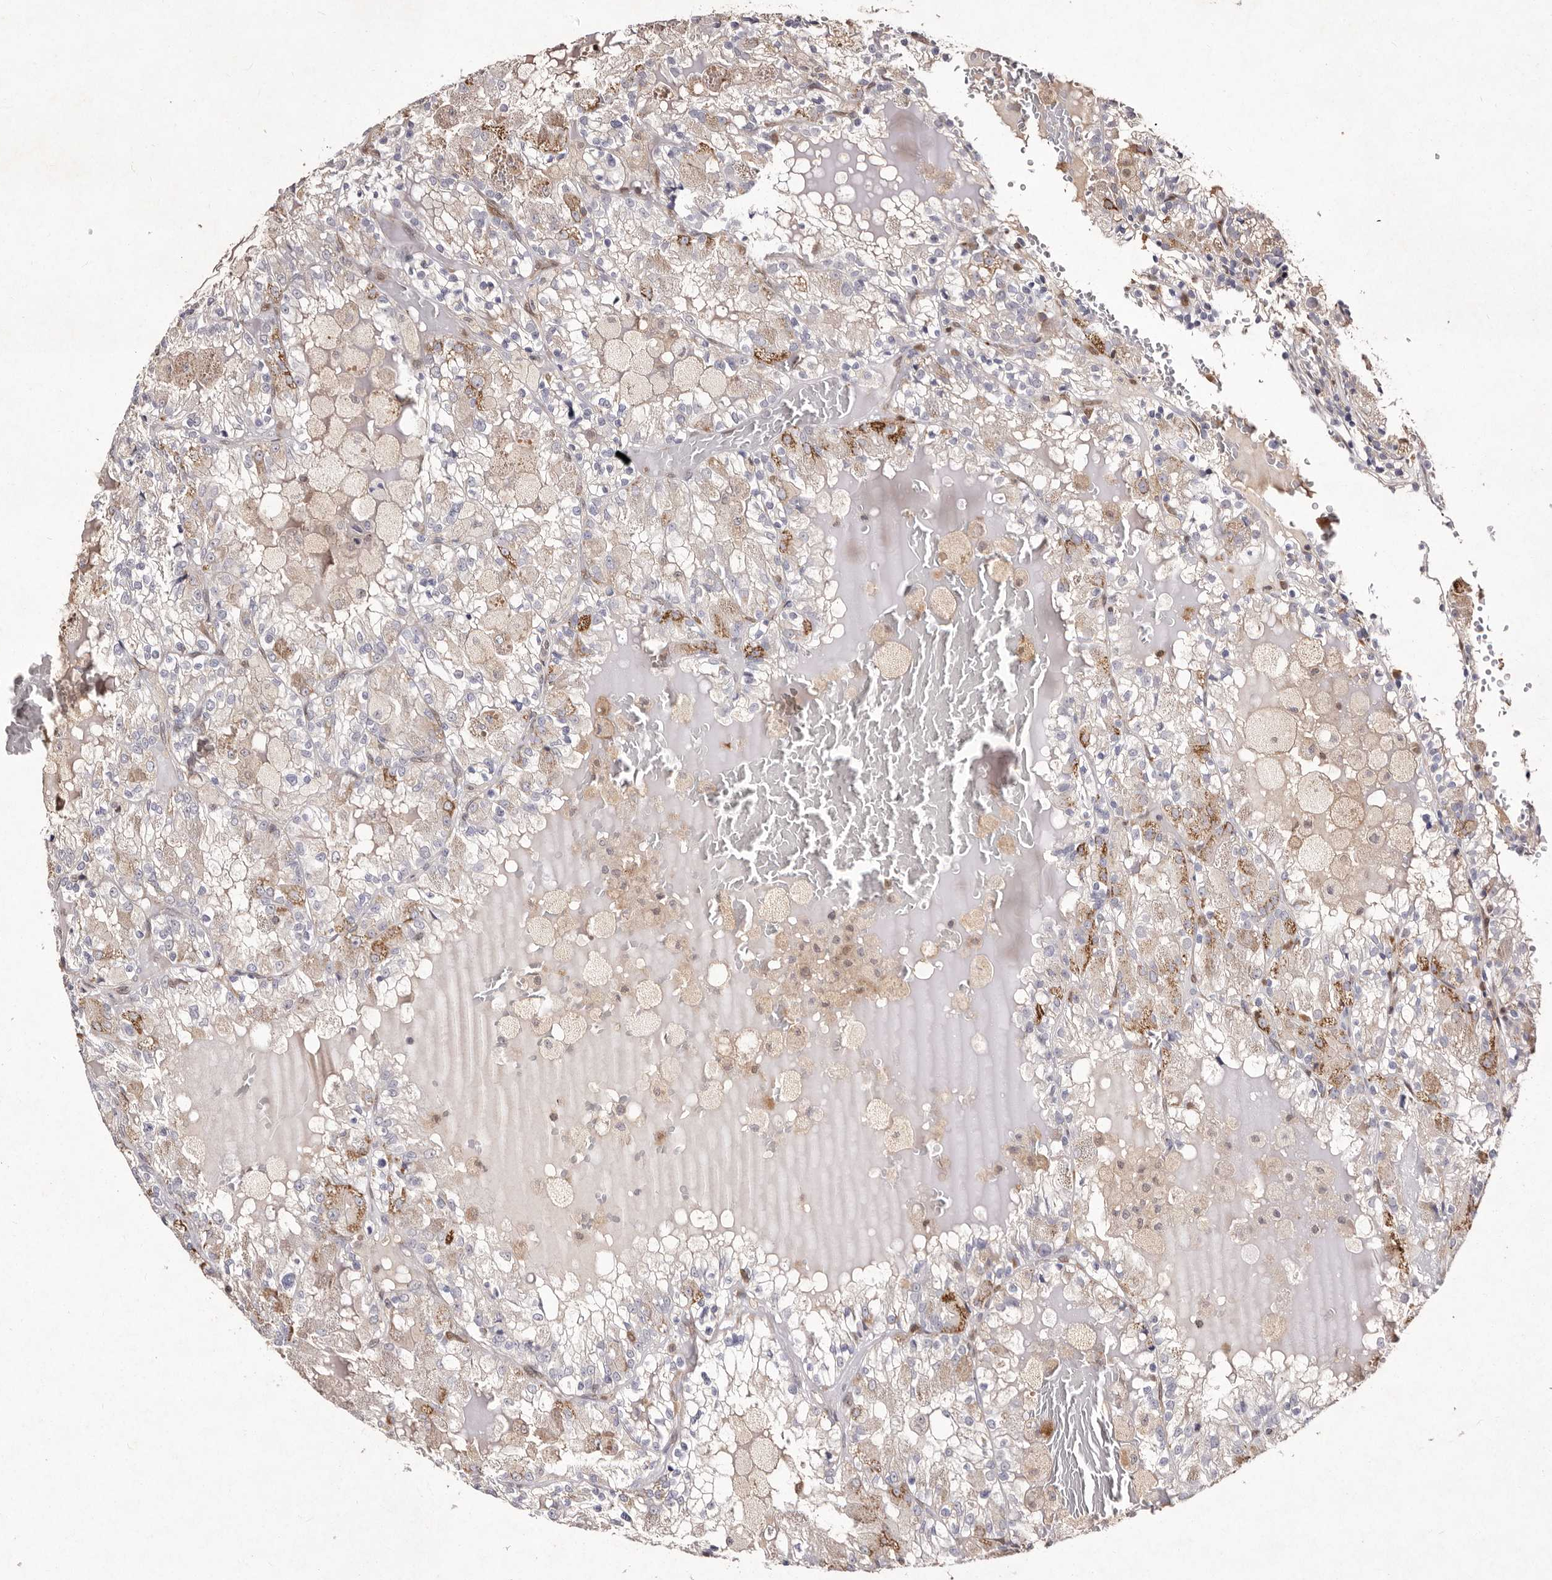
{"staining": {"intensity": "moderate", "quantity": "<25%", "location": "cytoplasmic/membranous"}, "tissue": "renal cancer", "cell_type": "Tumor cells", "image_type": "cancer", "snomed": [{"axis": "morphology", "description": "Adenocarcinoma, NOS"}, {"axis": "topography", "description": "Kidney"}], "caption": "Renal cancer (adenocarcinoma) stained for a protein (brown) exhibits moderate cytoplasmic/membranous positive expression in about <25% of tumor cells.", "gene": "GIMAP4", "patient": {"sex": "female", "age": 56}}